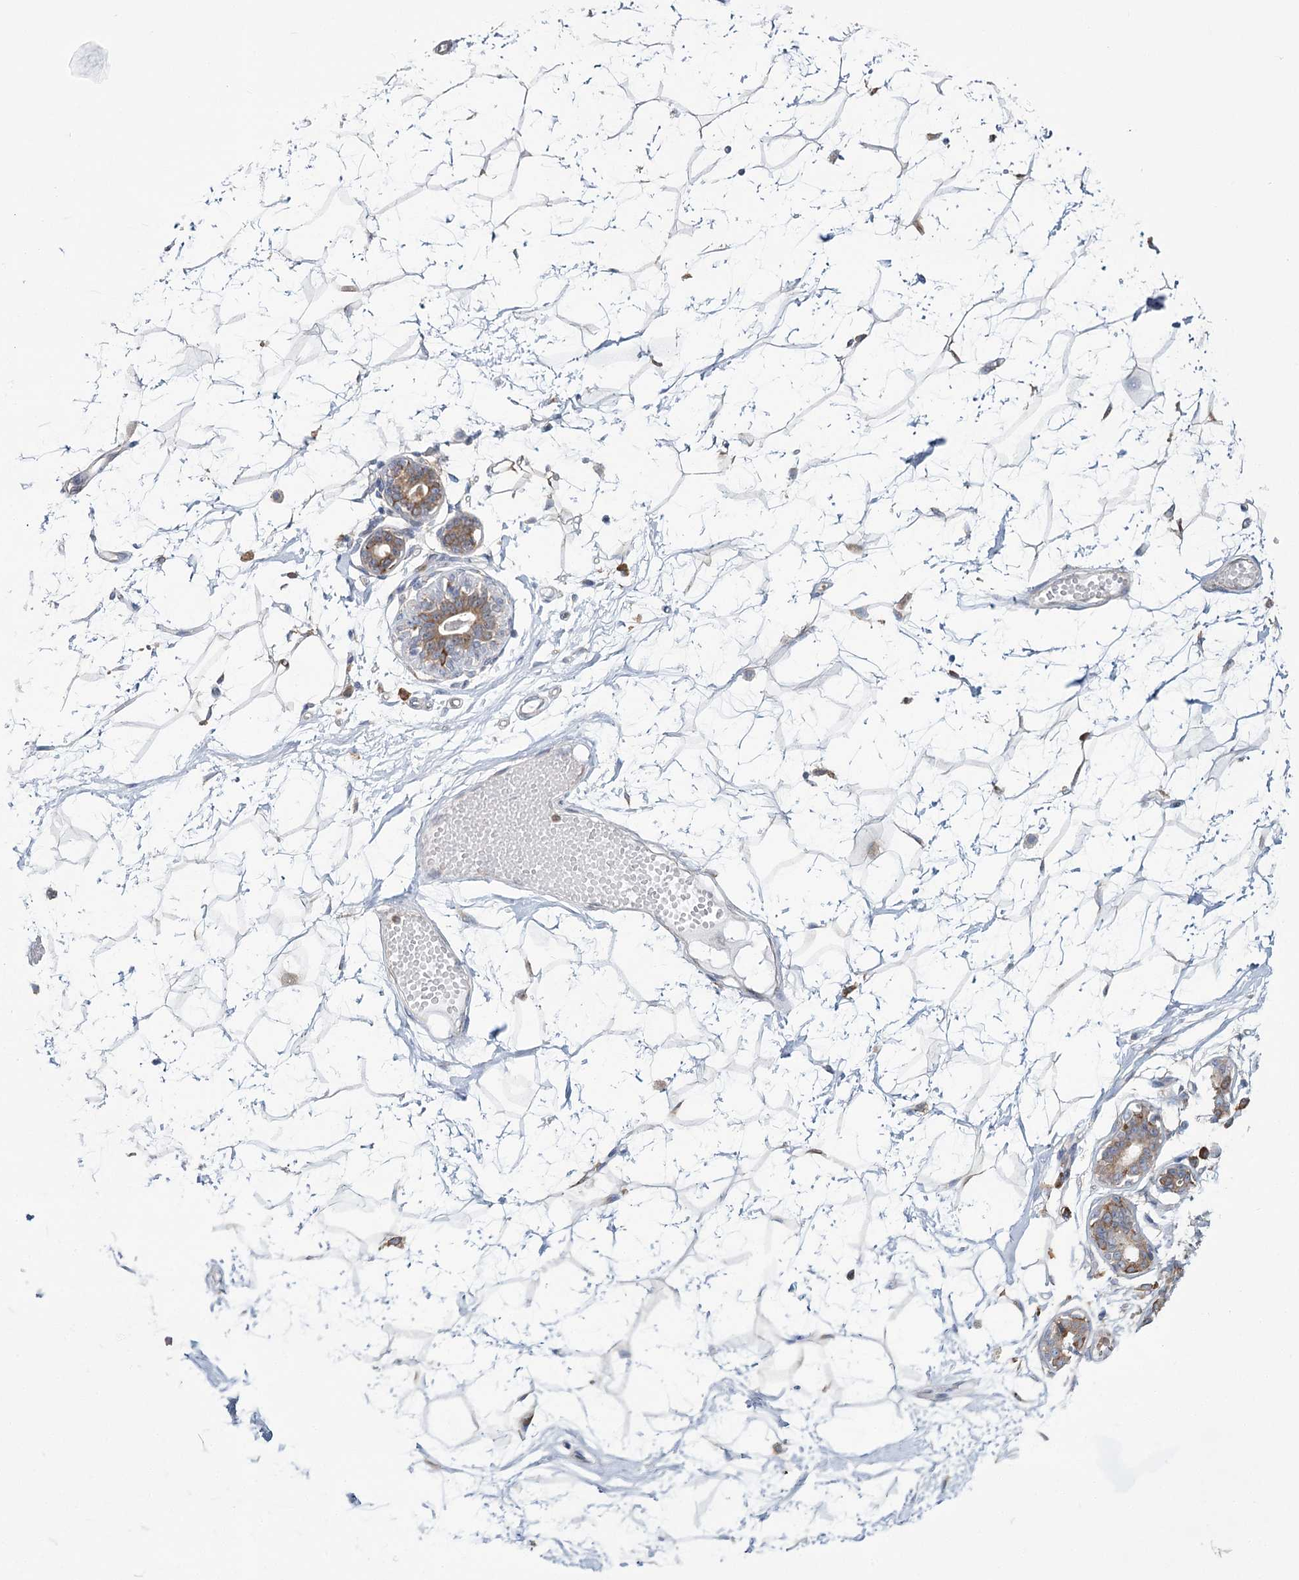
{"staining": {"intensity": "negative", "quantity": "none", "location": "none"}, "tissue": "breast", "cell_type": "Adipocytes", "image_type": "normal", "snomed": [{"axis": "morphology", "description": "Normal tissue, NOS"}, {"axis": "morphology", "description": "Adenoma, NOS"}, {"axis": "topography", "description": "Breast"}], "caption": "Immunohistochemistry micrograph of normal human breast stained for a protein (brown), which displays no positivity in adipocytes.", "gene": "ZCCHC9", "patient": {"sex": "female", "age": 23}}